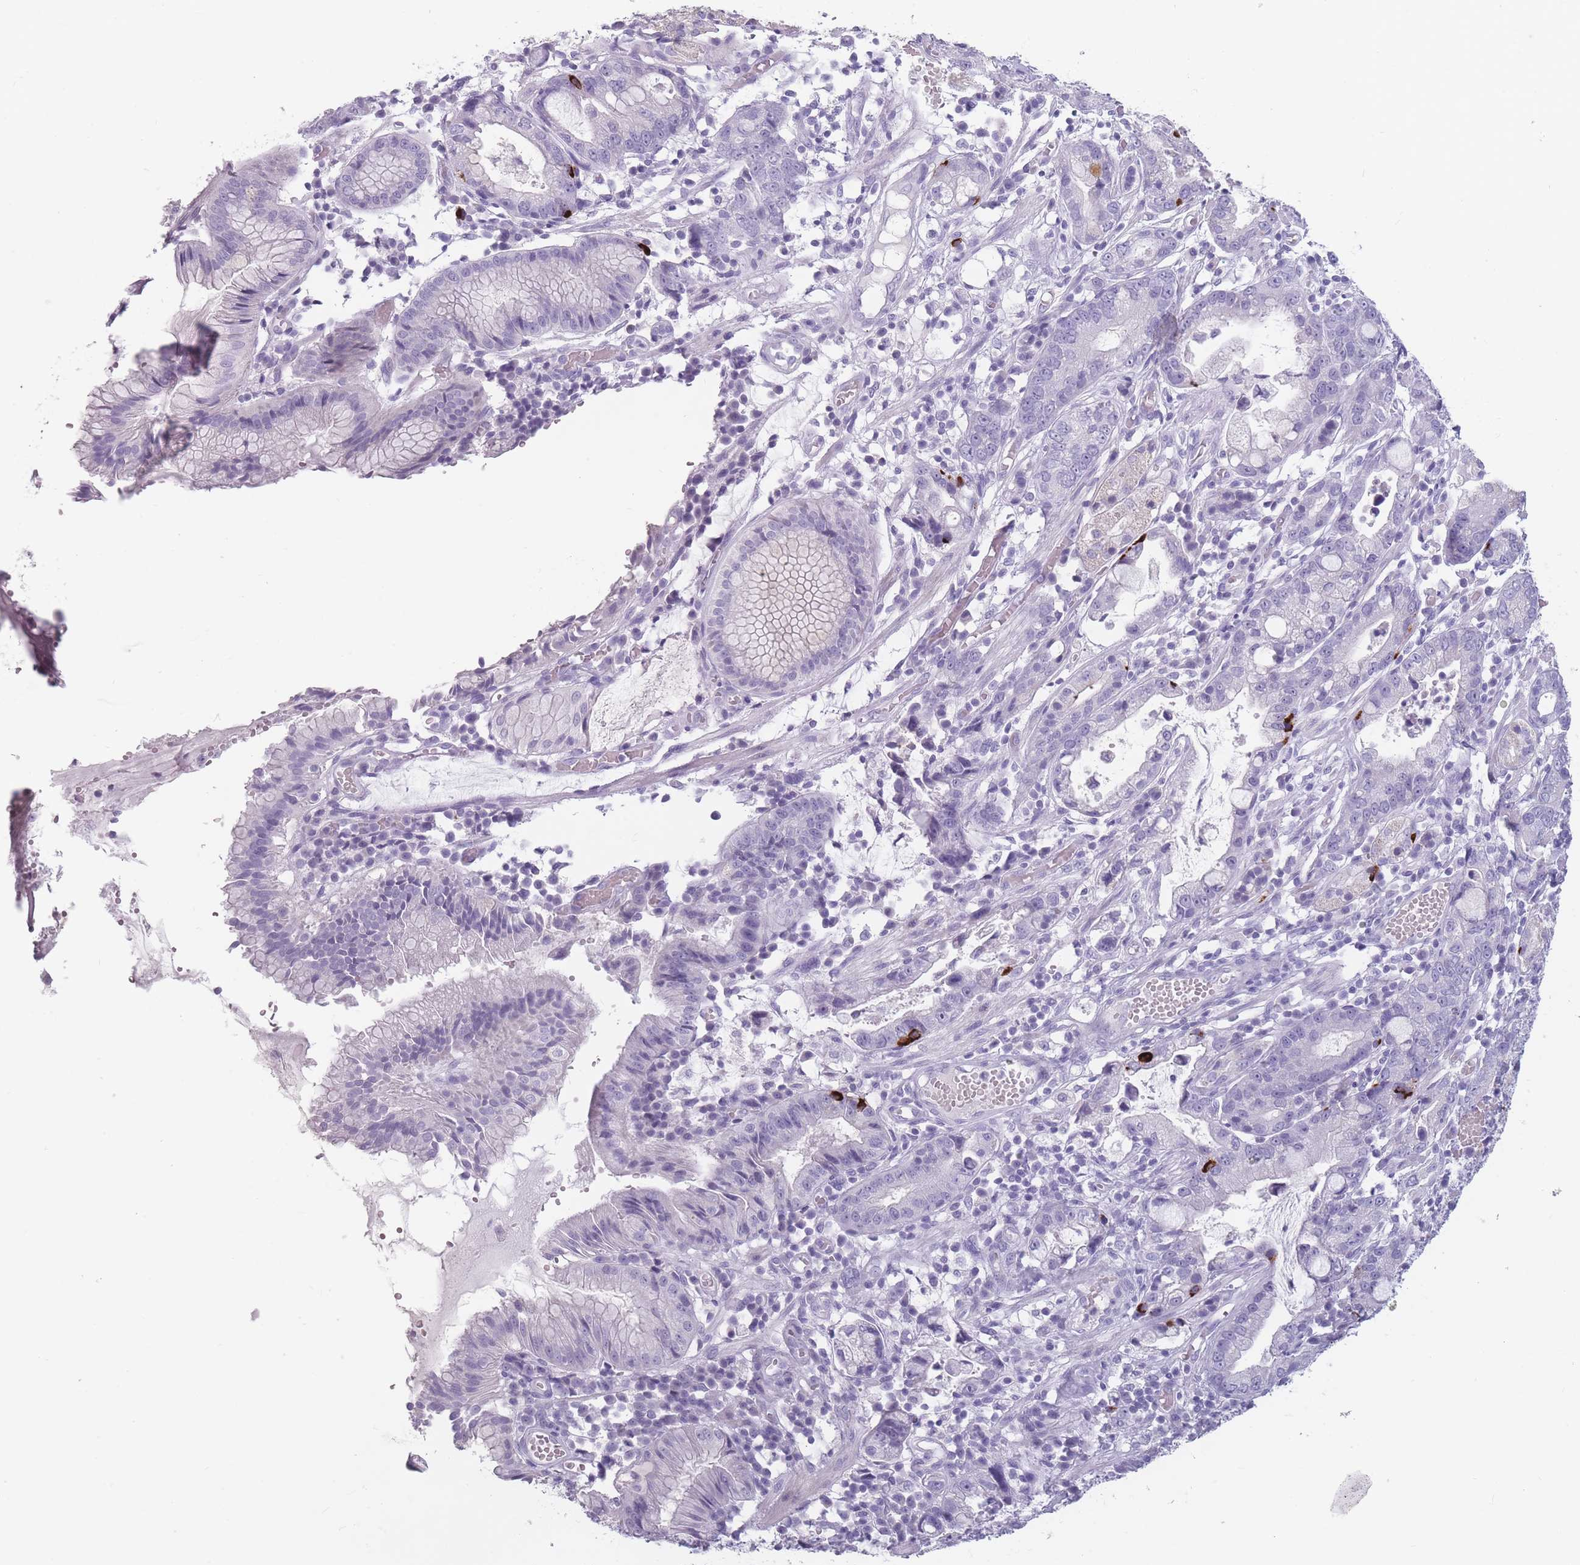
{"staining": {"intensity": "negative", "quantity": "none", "location": "none"}, "tissue": "stomach cancer", "cell_type": "Tumor cells", "image_type": "cancer", "snomed": [{"axis": "morphology", "description": "Adenocarcinoma, NOS"}, {"axis": "topography", "description": "Stomach"}], "caption": "Immunohistochemical staining of human stomach adenocarcinoma shows no significant positivity in tumor cells.", "gene": "CCNO", "patient": {"sex": "male", "age": 55}}